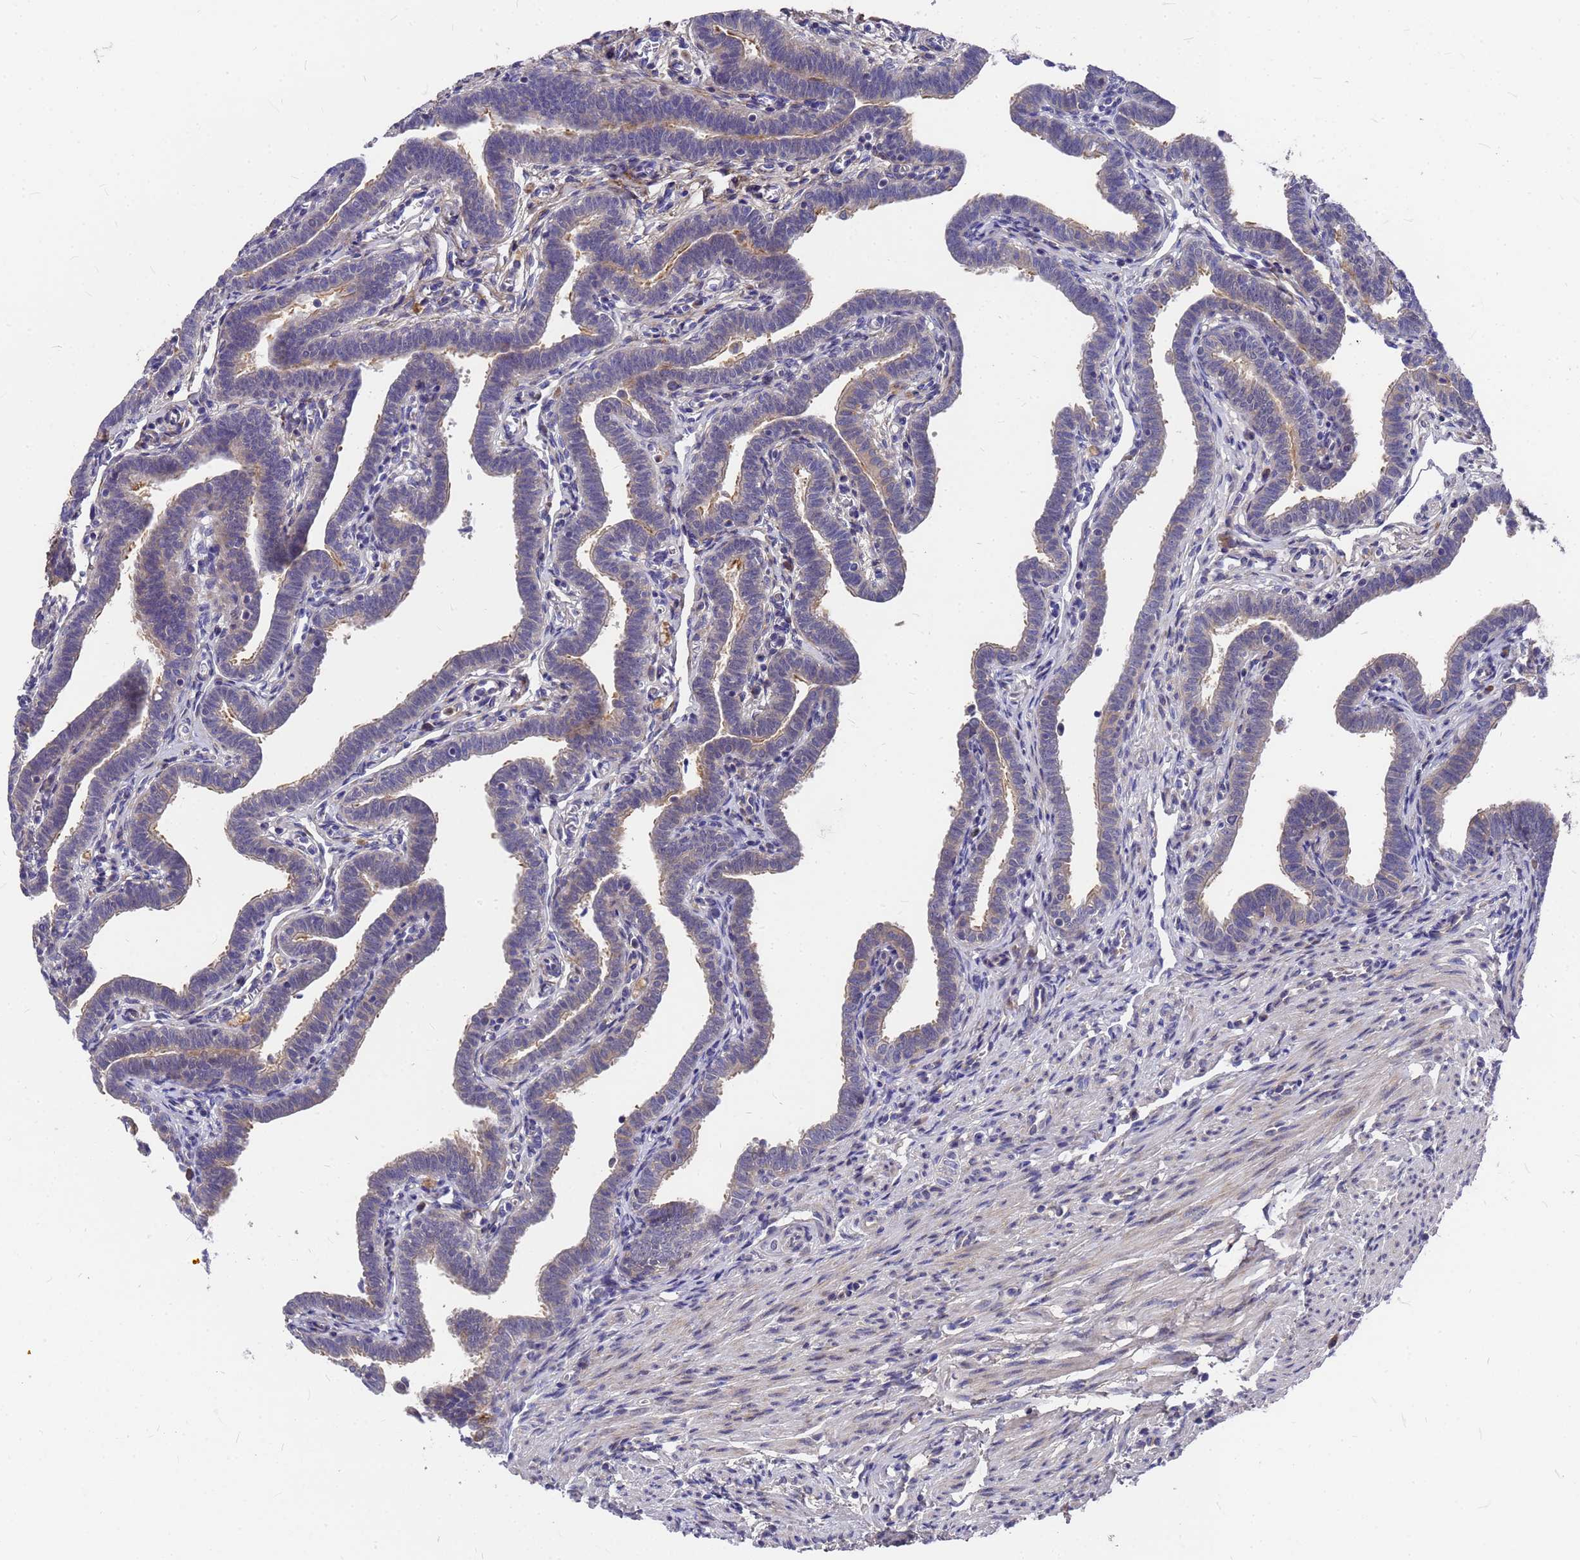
{"staining": {"intensity": "moderate", "quantity": "<25%", "location": "cytoplasmic/membranous"}, "tissue": "fallopian tube", "cell_type": "Glandular cells", "image_type": "normal", "snomed": [{"axis": "morphology", "description": "Normal tissue, NOS"}, {"axis": "topography", "description": "Fallopian tube"}], "caption": "Fallopian tube stained with immunohistochemistry reveals moderate cytoplasmic/membranous expression in approximately <25% of glandular cells.", "gene": "ZNF717", "patient": {"sex": "female", "age": 36}}